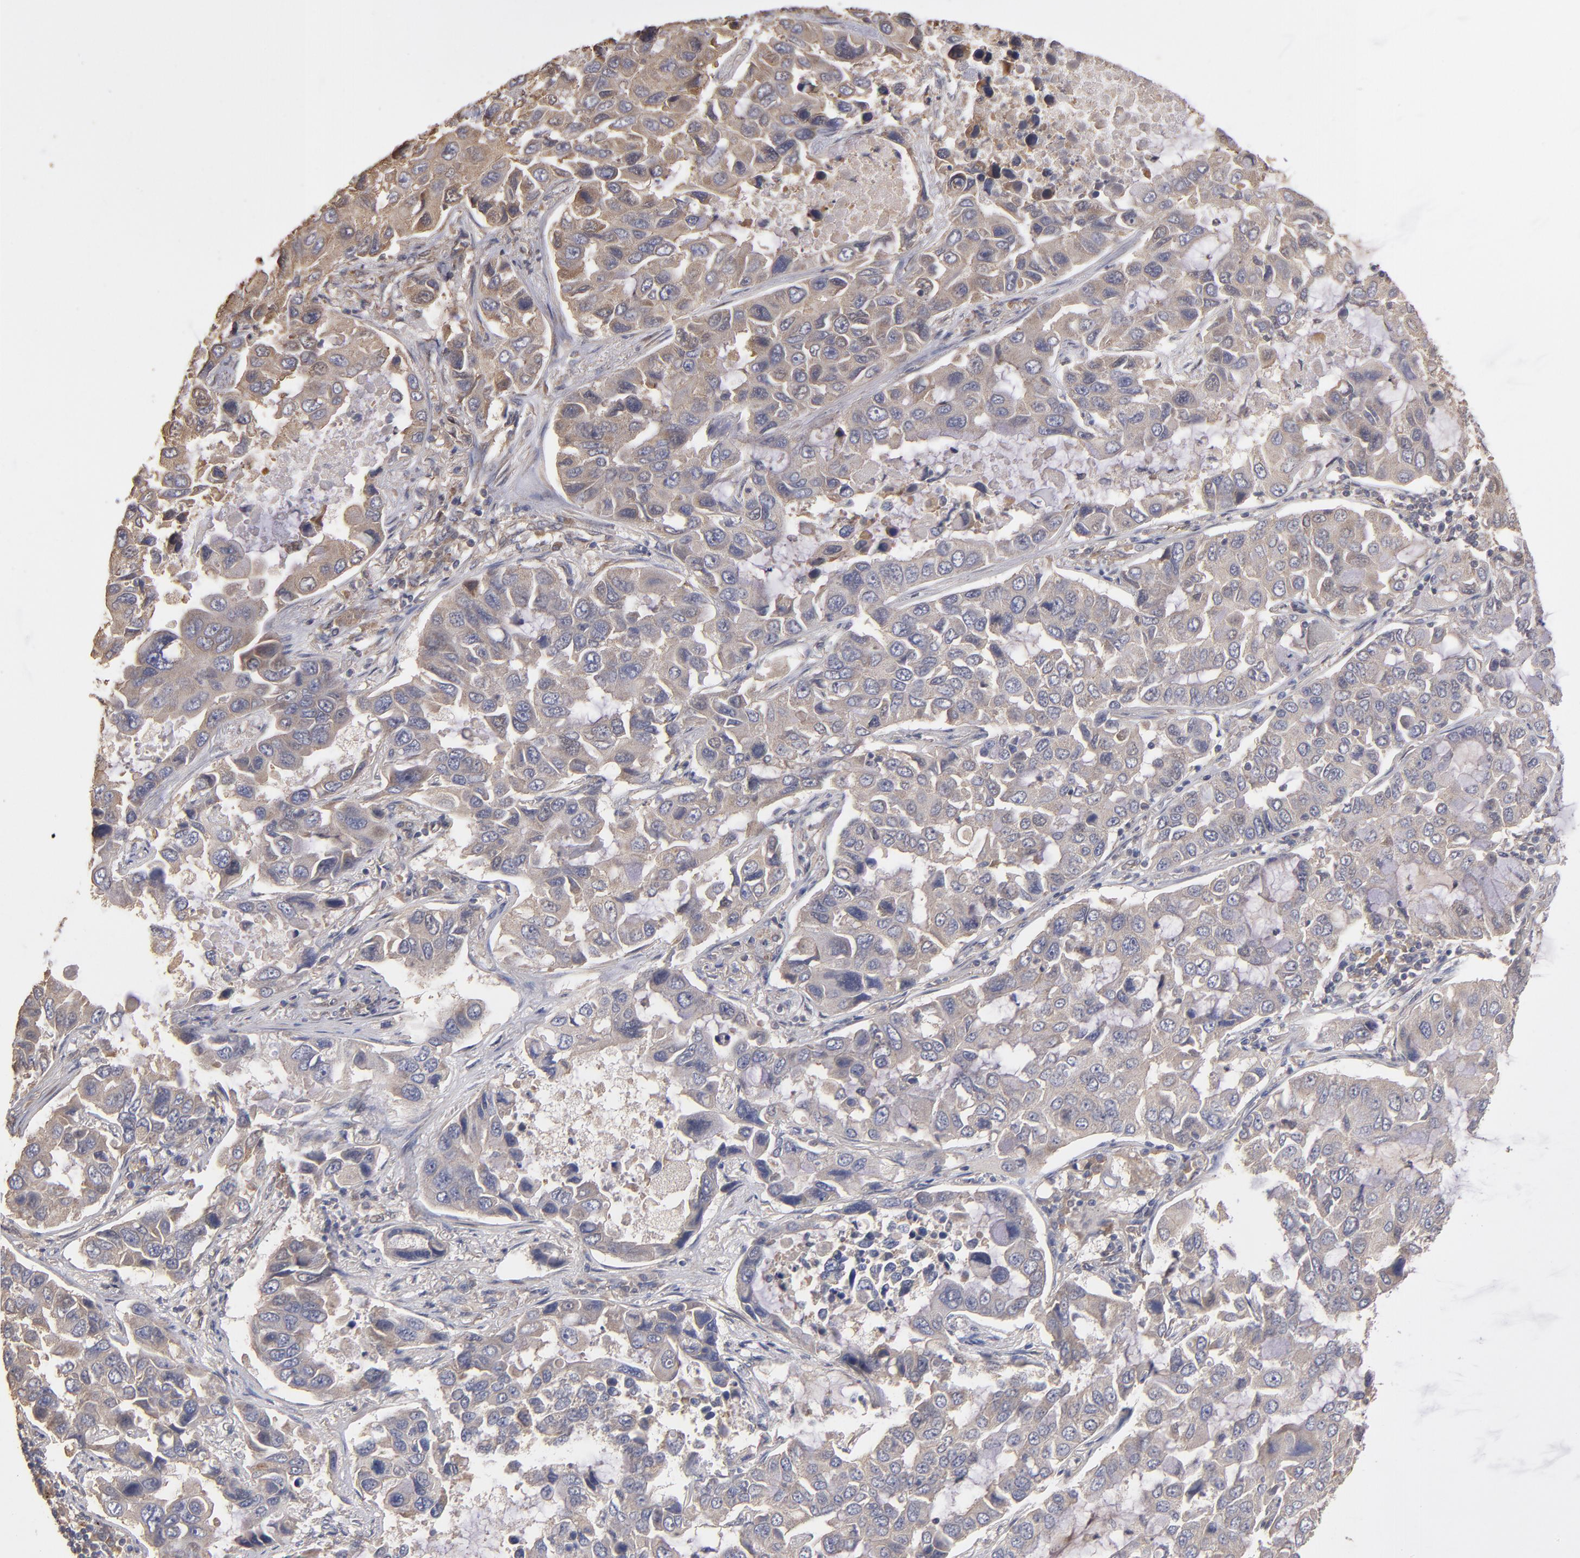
{"staining": {"intensity": "weak", "quantity": ">75%", "location": "cytoplasmic/membranous"}, "tissue": "lung cancer", "cell_type": "Tumor cells", "image_type": "cancer", "snomed": [{"axis": "morphology", "description": "Adenocarcinoma, NOS"}, {"axis": "topography", "description": "Lung"}], "caption": "Immunohistochemistry (IHC) of human lung cancer (adenocarcinoma) shows low levels of weak cytoplasmic/membranous positivity in approximately >75% of tumor cells.", "gene": "DMD", "patient": {"sex": "male", "age": 64}}